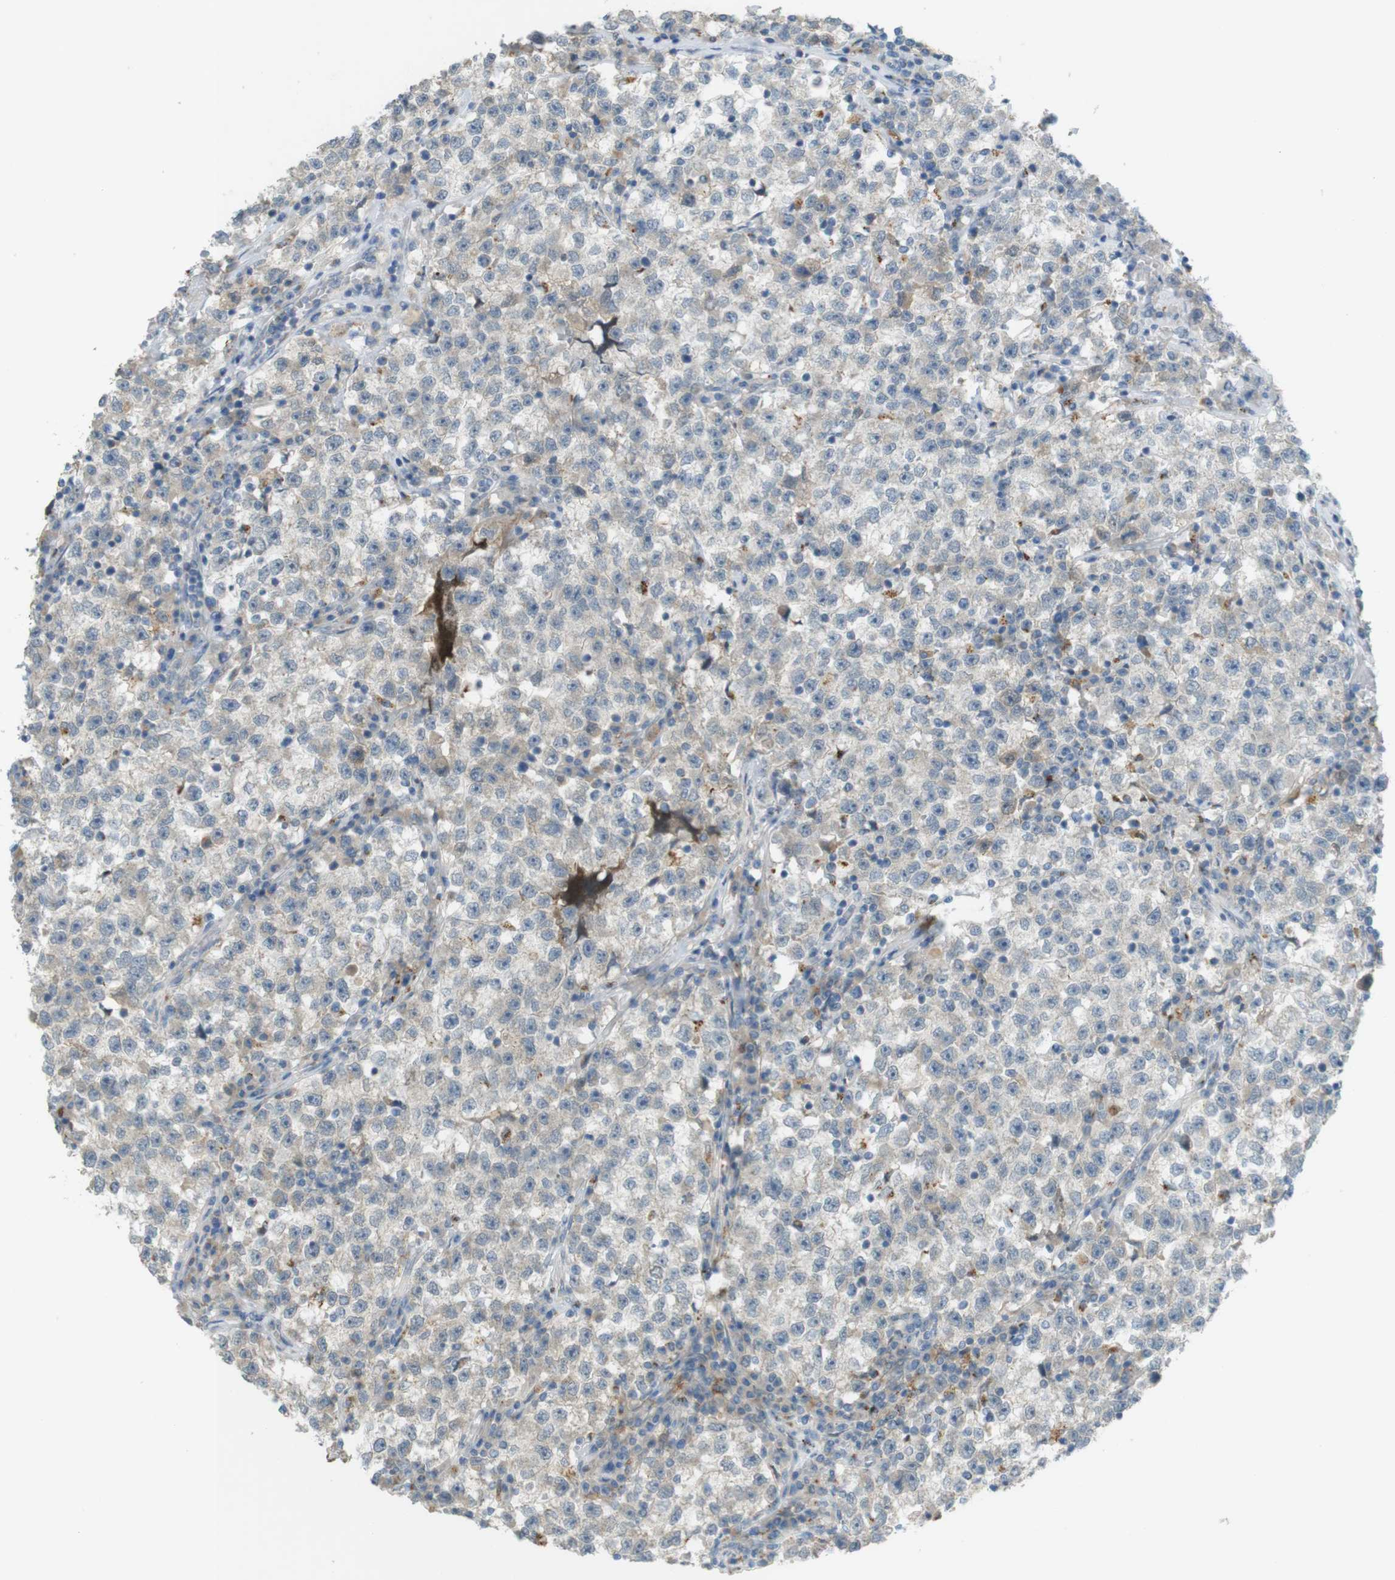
{"staining": {"intensity": "weak", "quantity": "25%-75%", "location": "cytoplasmic/membranous"}, "tissue": "testis cancer", "cell_type": "Tumor cells", "image_type": "cancer", "snomed": [{"axis": "morphology", "description": "Seminoma, NOS"}, {"axis": "topography", "description": "Testis"}], "caption": "High-power microscopy captured an IHC histopathology image of testis seminoma, revealing weak cytoplasmic/membranous positivity in approximately 25%-75% of tumor cells.", "gene": "UGT8", "patient": {"sex": "male", "age": 22}}